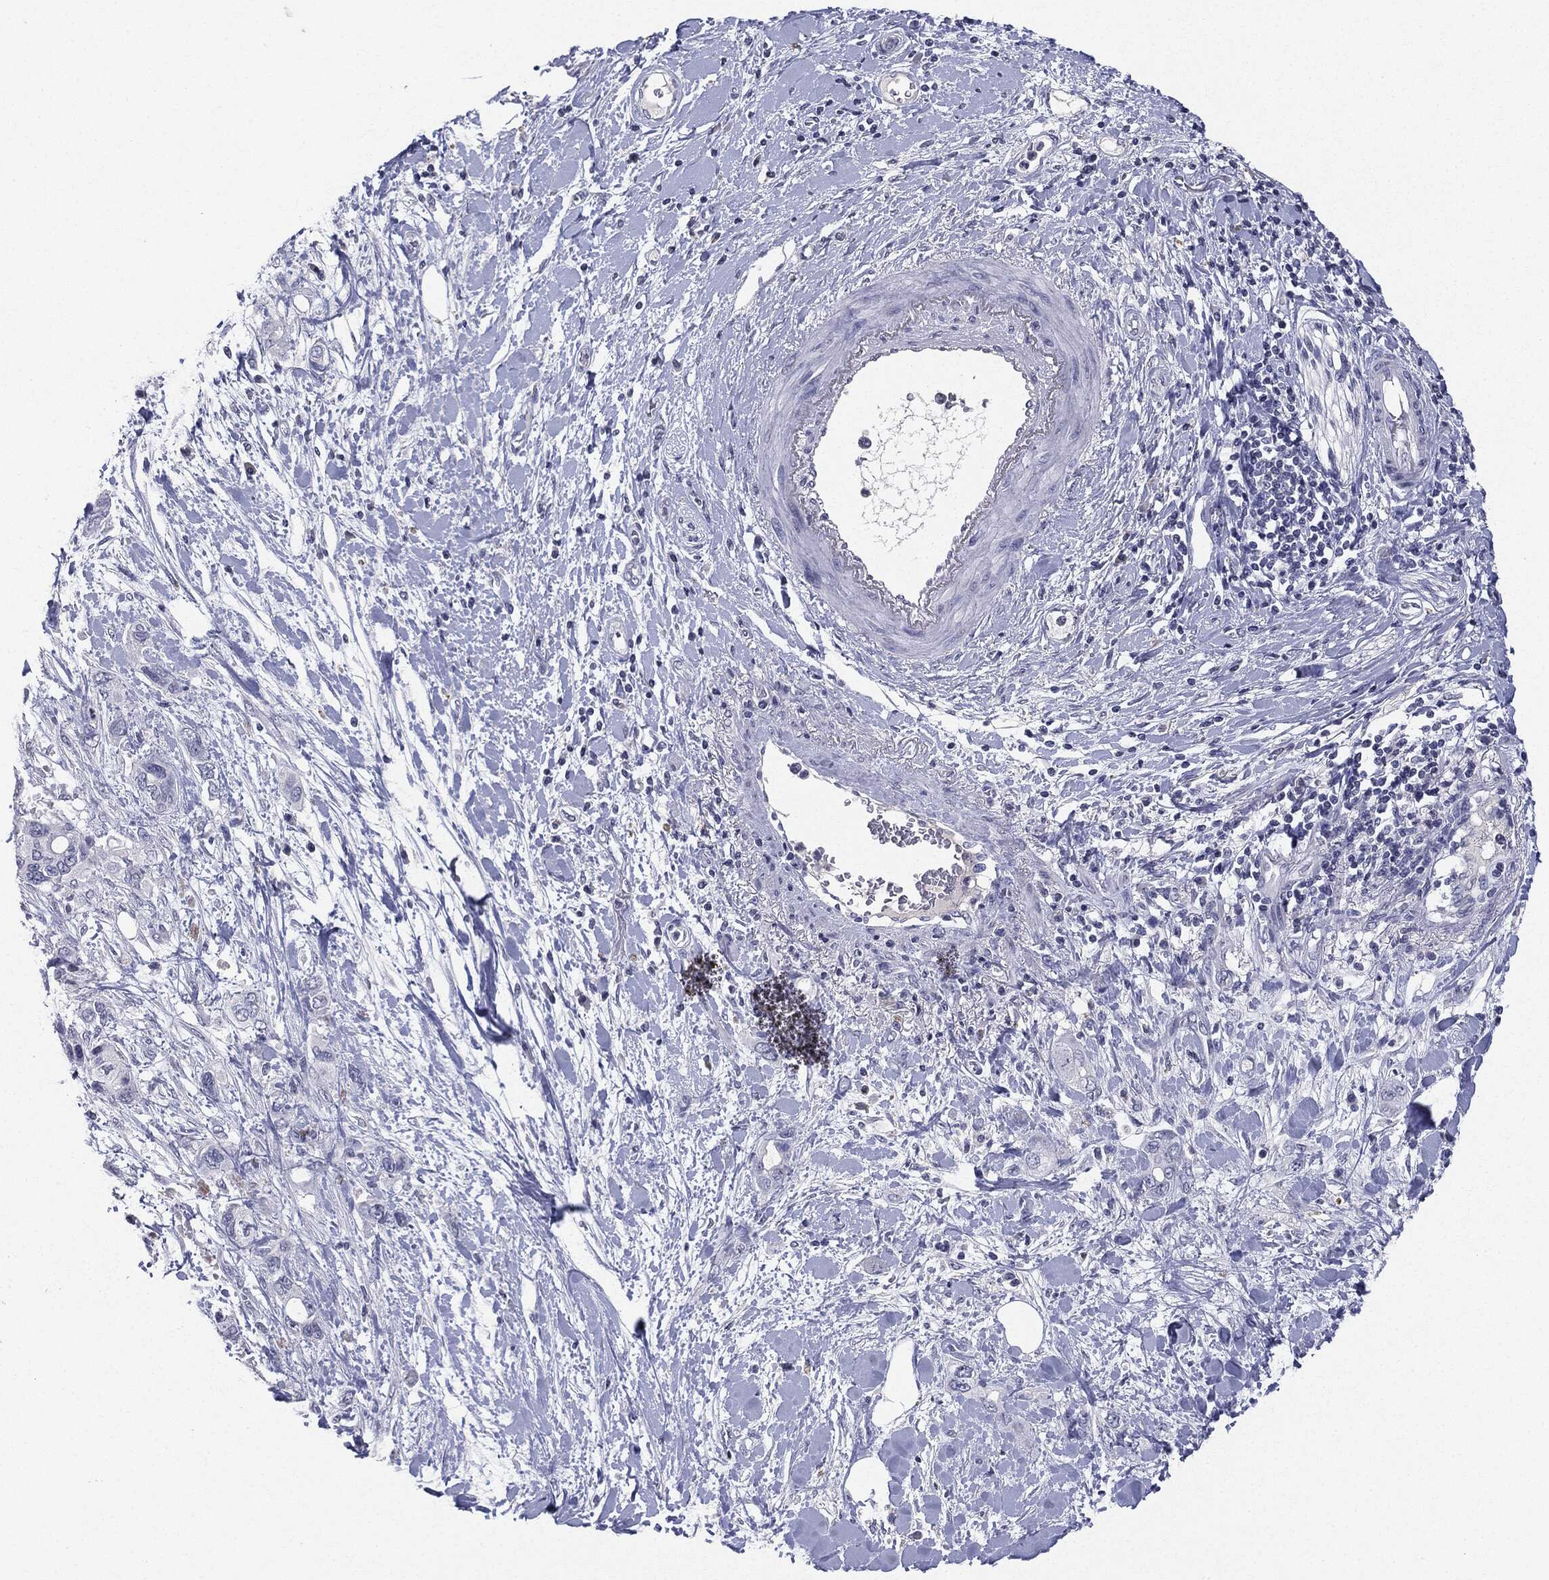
{"staining": {"intensity": "negative", "quantity": "none", "location": "none"}, "tissue": "pancreatic cancer", "cell_type": "Tumor cells", "image_type": "cancer", "snomed": [{"axis": "morphology", "description": "Adenocarcinoma, NOS"}, {"axis": "topography", "description": "Pancreas"}], "caption": "Tumor cells are negative for brown protein staining in pancreatic cancer (adenocarcinoma). (Brightfield microscopy of DAB (3,3'-diaminobenzidine) IHC at high magnification).", "gene": "SERPINB4", "patient": {"sex": "female", "age": 56}}